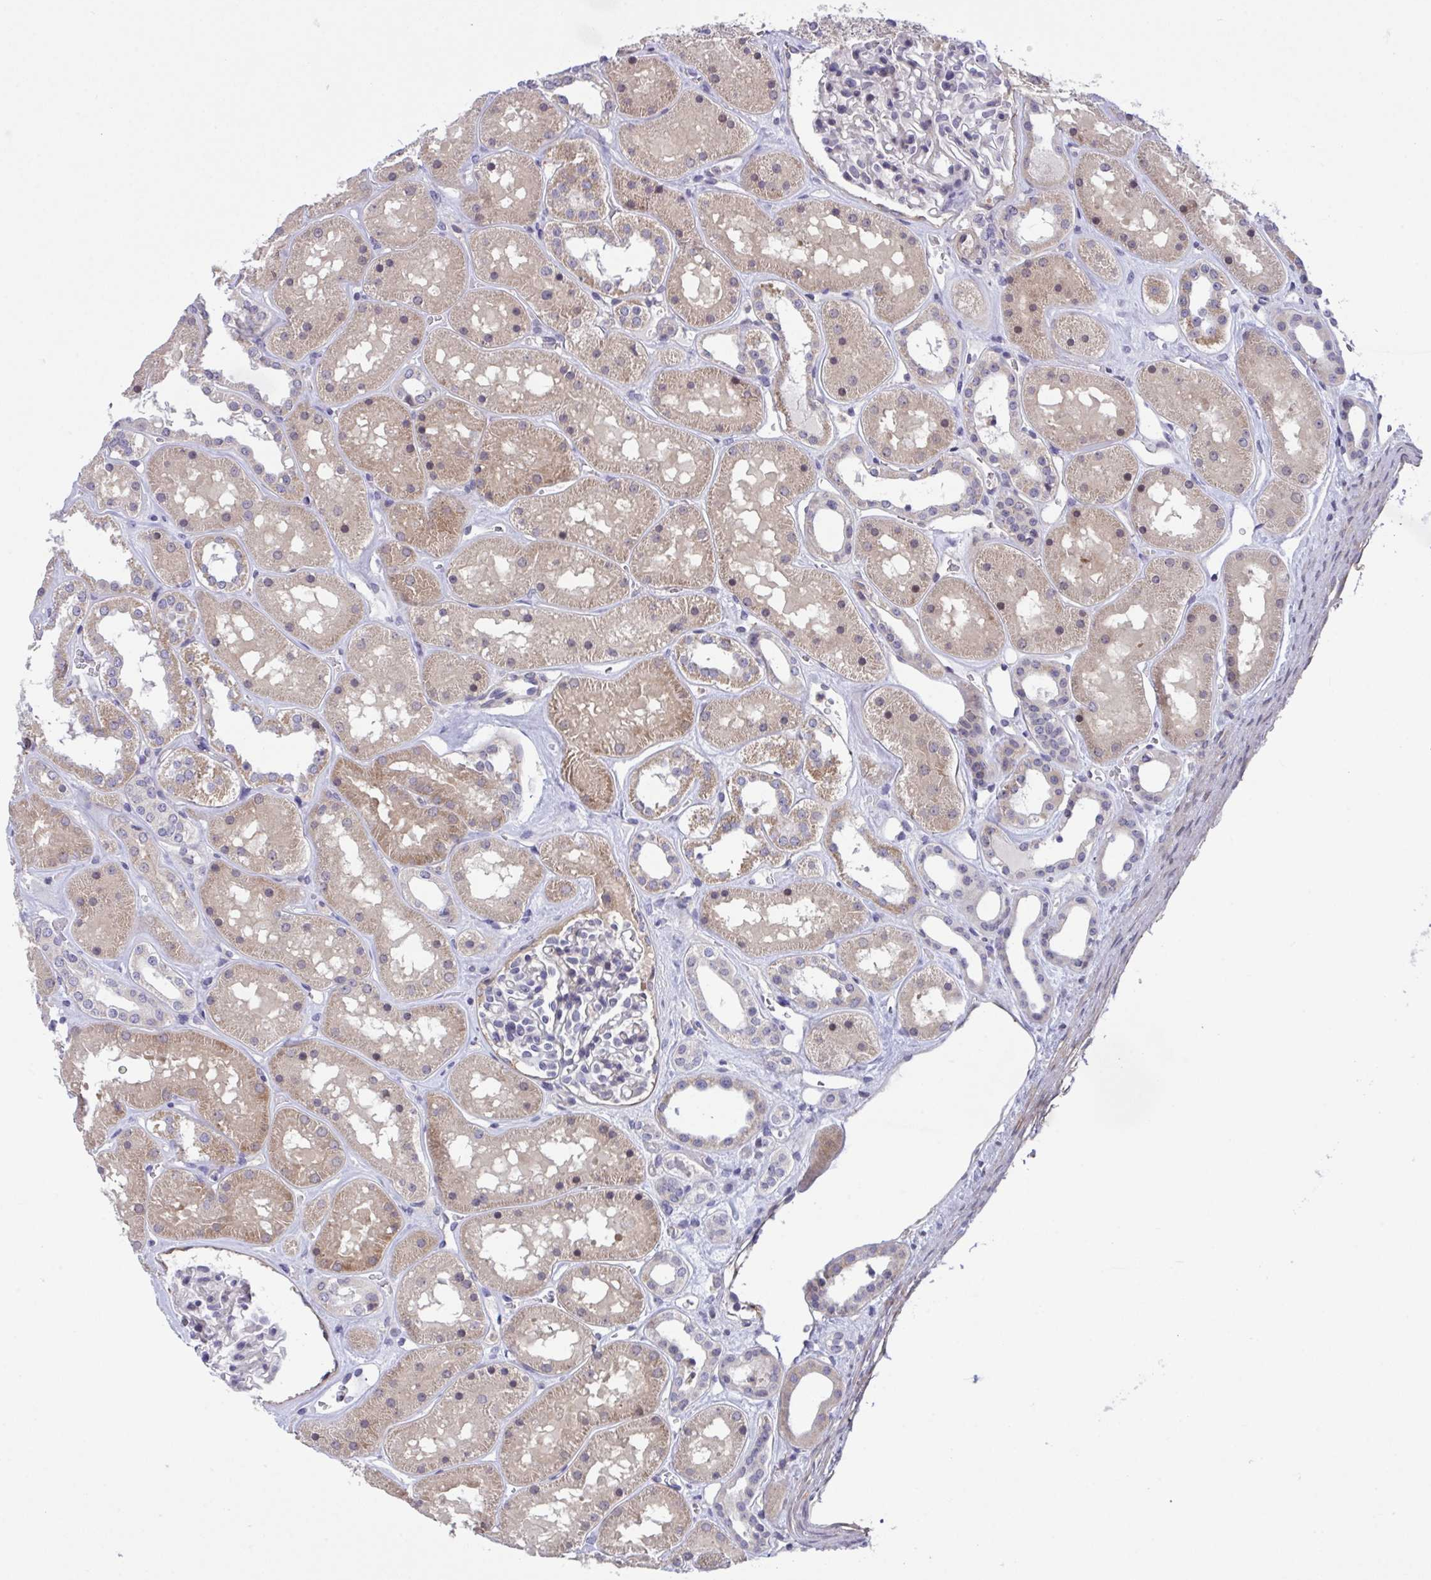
{"staining": {"intensity": "negative", "quantity": "none", "location": "none"}, "tissue": "kidney", "cell_type": "Cells in glomeruli", "image_type": "normal", "snomed": [{"axis": "morphology", "description": "Normal tissue, NOS"}, {"axis": "topography", "description": "Kidney"}], "caption": "IHC image of normal kidney stained for a protein (brown), which reveals no positivity in cells in glomeruli. (Stains: DAB immunohistochemistry (IHC) with hematoxylin counter stain, Microscopy: brightfield microscopy at high magnification).", "gene": "RHOXF1", "patient": {"sex": "female", "age": 41}}